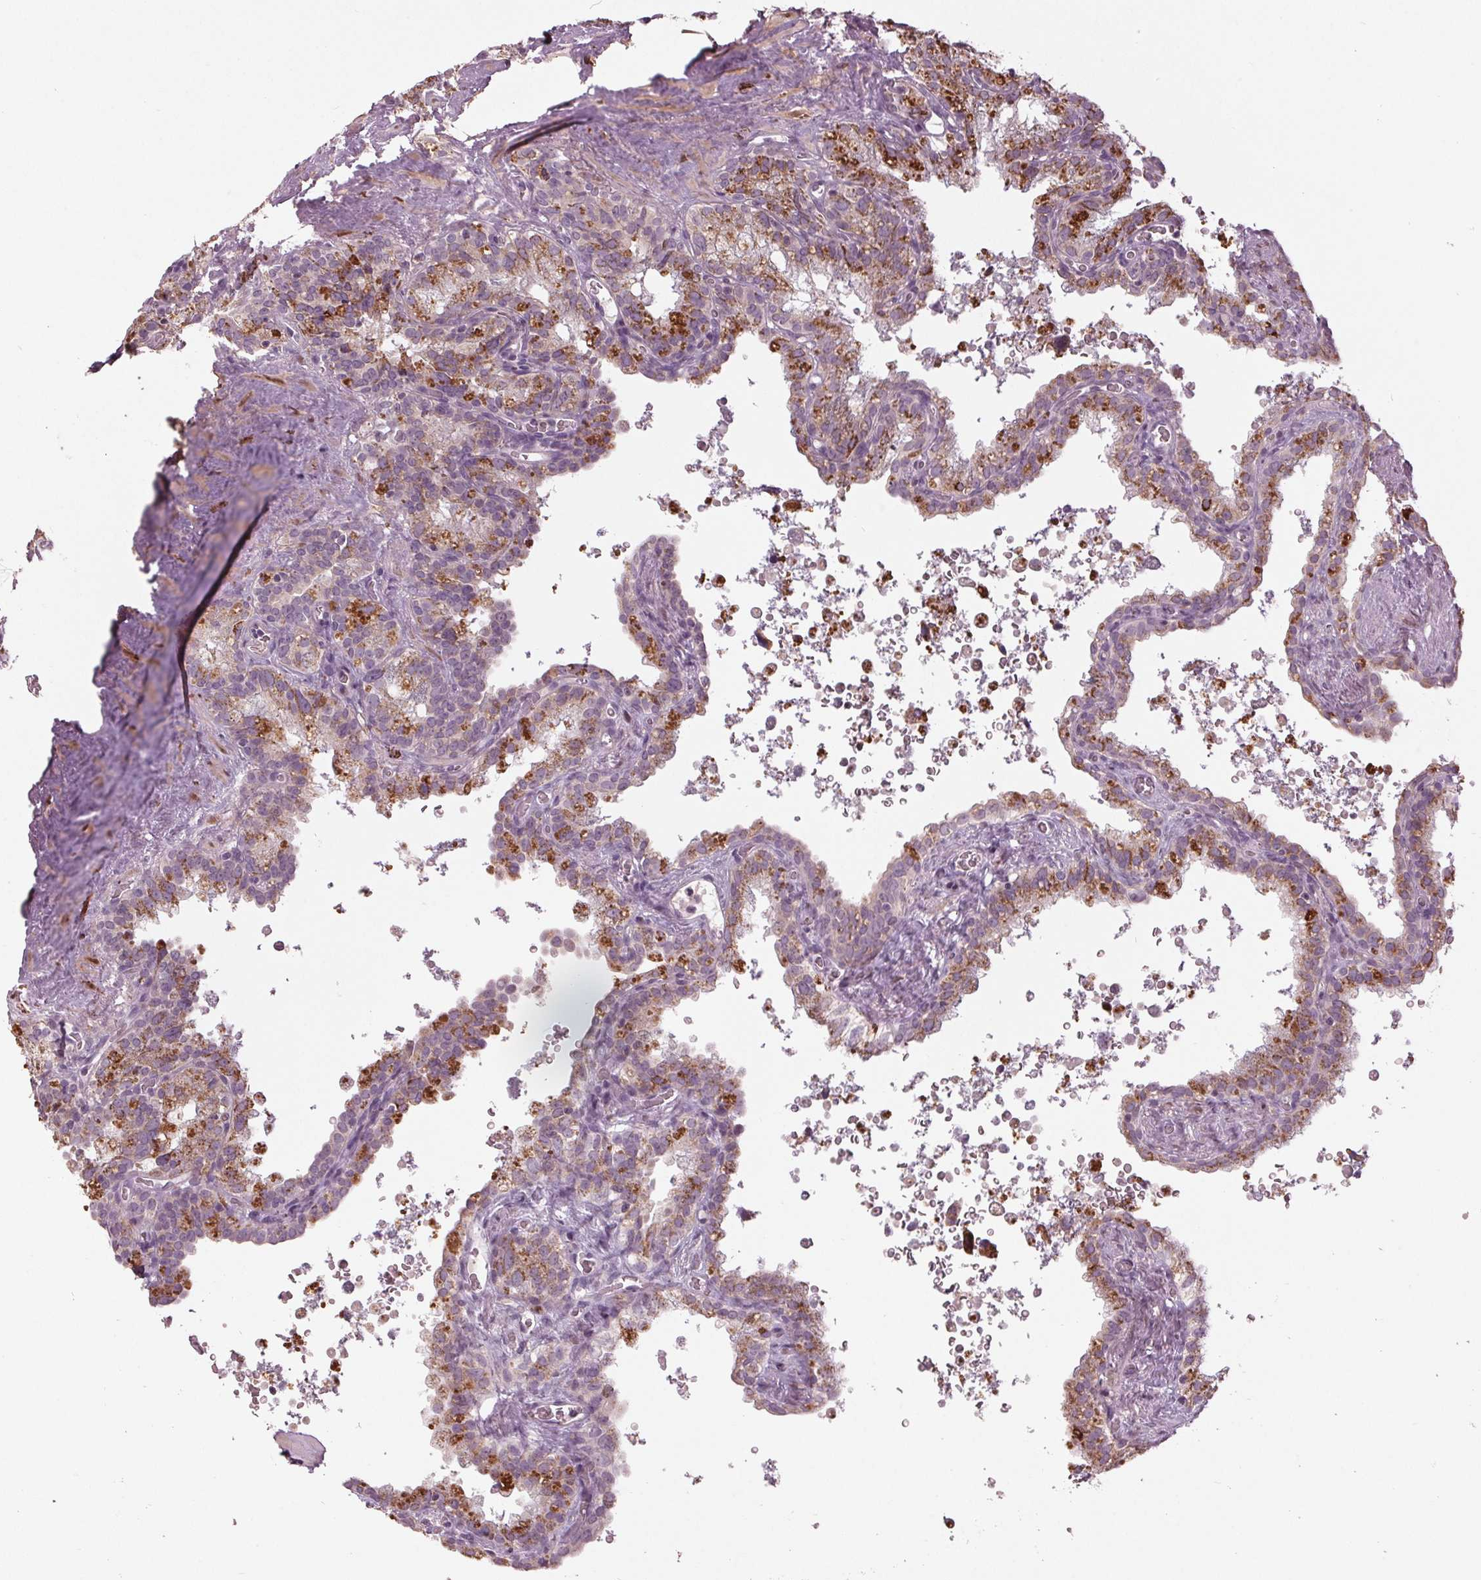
{"staining": {"intensity": "moderate", "quantity": "25%-75%", "location": "cytoplasmic/membranous"}, "tissue": "seminal vesicle", "cell_type": "Glandular cells", "image_type": "normal", "snomed": [{"axis": "morphology", "description": "Normal tissue, NOS"}, {"axis": "topography", "description": "Prostate"}, {"axis": "topography", "description": "Seminal veicle"}], "caption": "The histopathology image shows a brown stain indicating the presence of a protein in the cytoplasmic/membranous of glandular cells in seminal vesicle.", "gene": "ZNF605", "patient": {"sex": "male", "age": 71}}